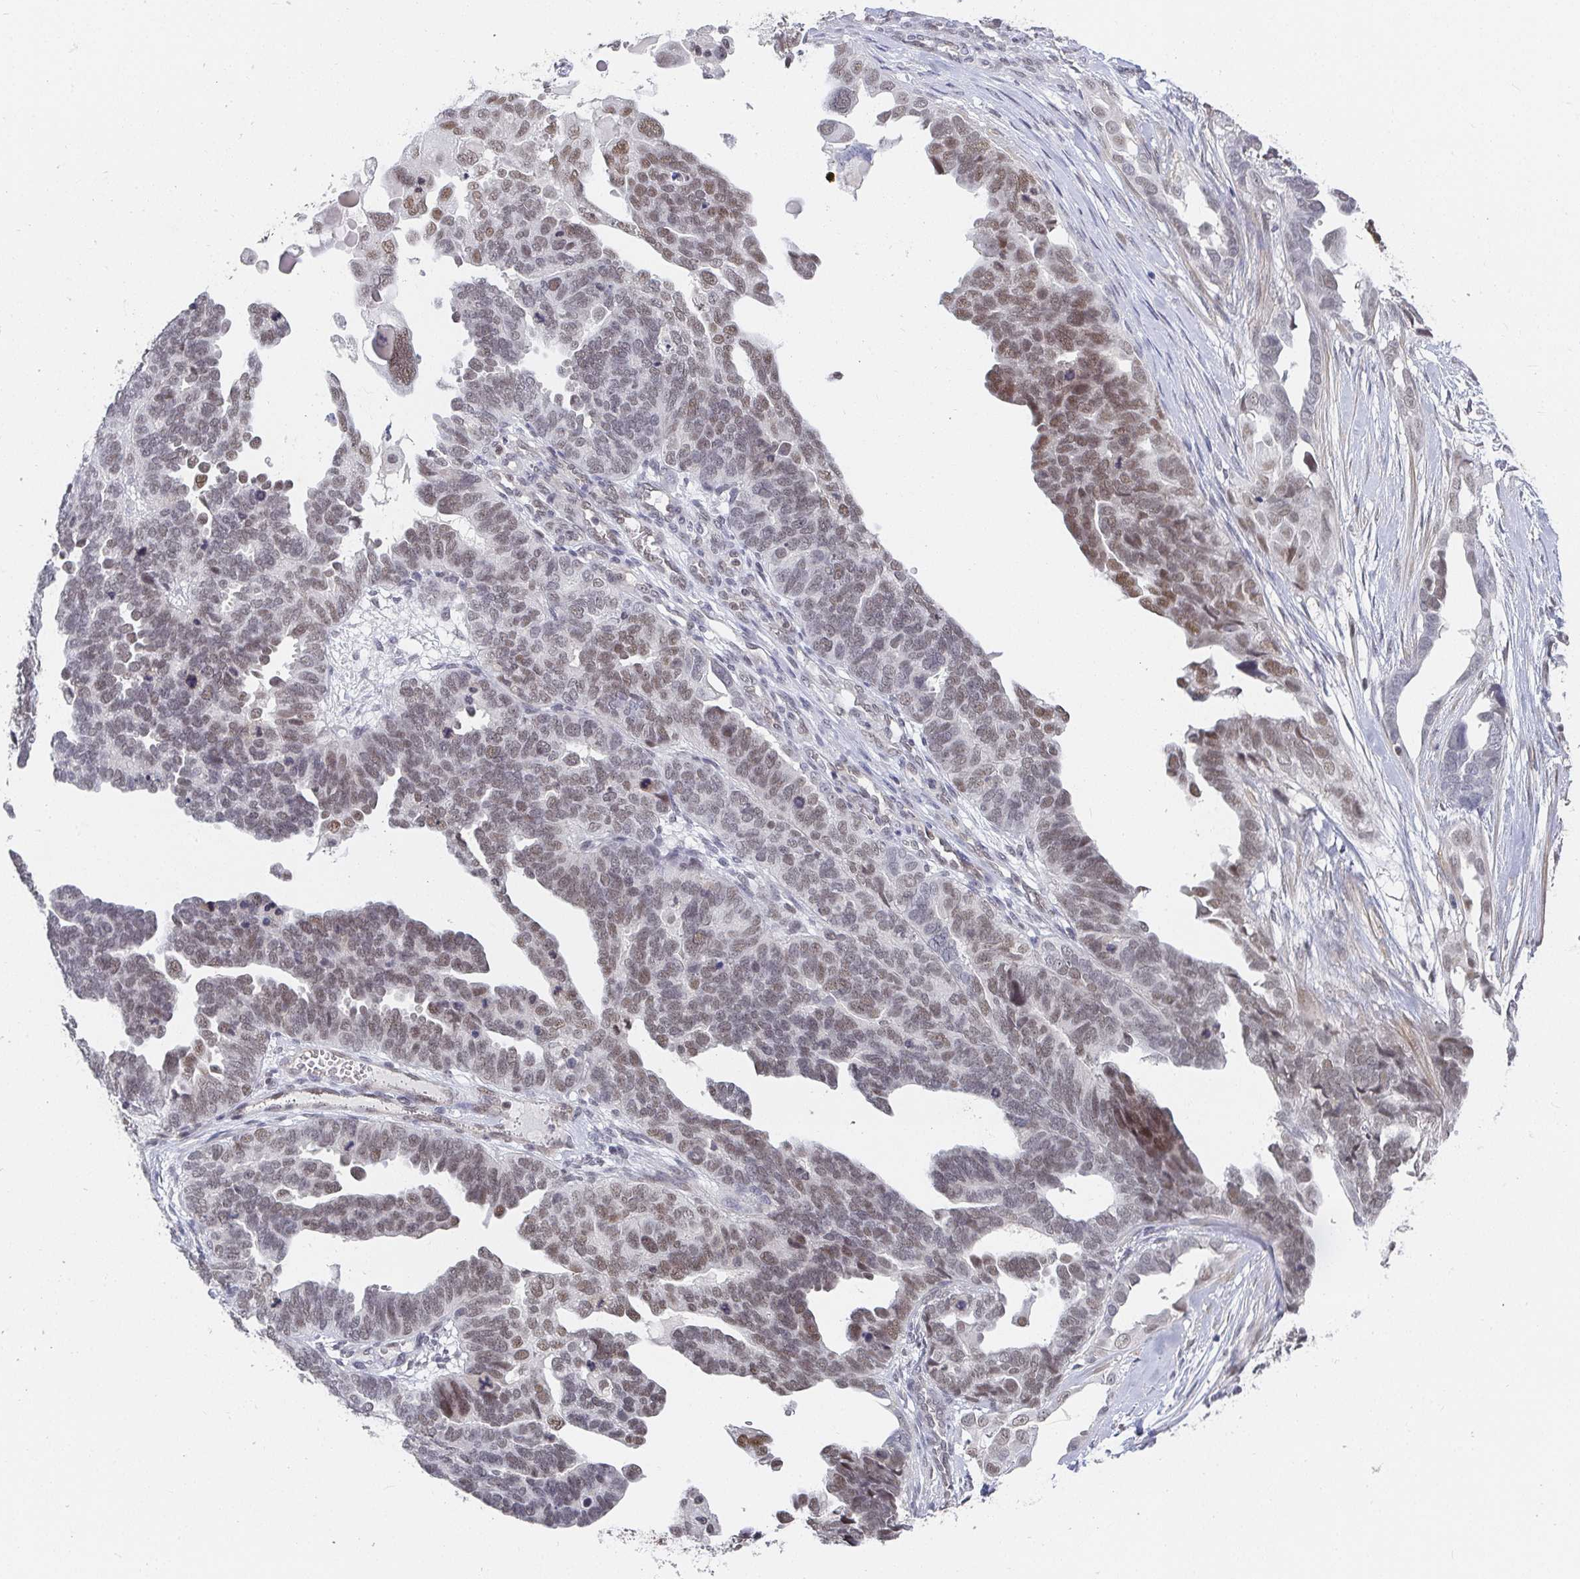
{"staining": {"intensity": "weak", "quantity": "25%-75%", "location": "nuclear"}, "tissue": "ovarian cancer", "cell_type": "Tumor cells", "image_type": "cancer", "snomed": [{"axis": "morphology", "description": "Cystadenocarcinoma, serous, NOS"}, {"axis": "topography", "description": "Ovary"}], "caption": "Protein analysis of ovarian serous cystadenocarcinoma tissue shows weak nuclear staining in about 25%-75% of tumor cells.", "gene": "RCOR1", "patient": {"sex": "female", "age": 51}}